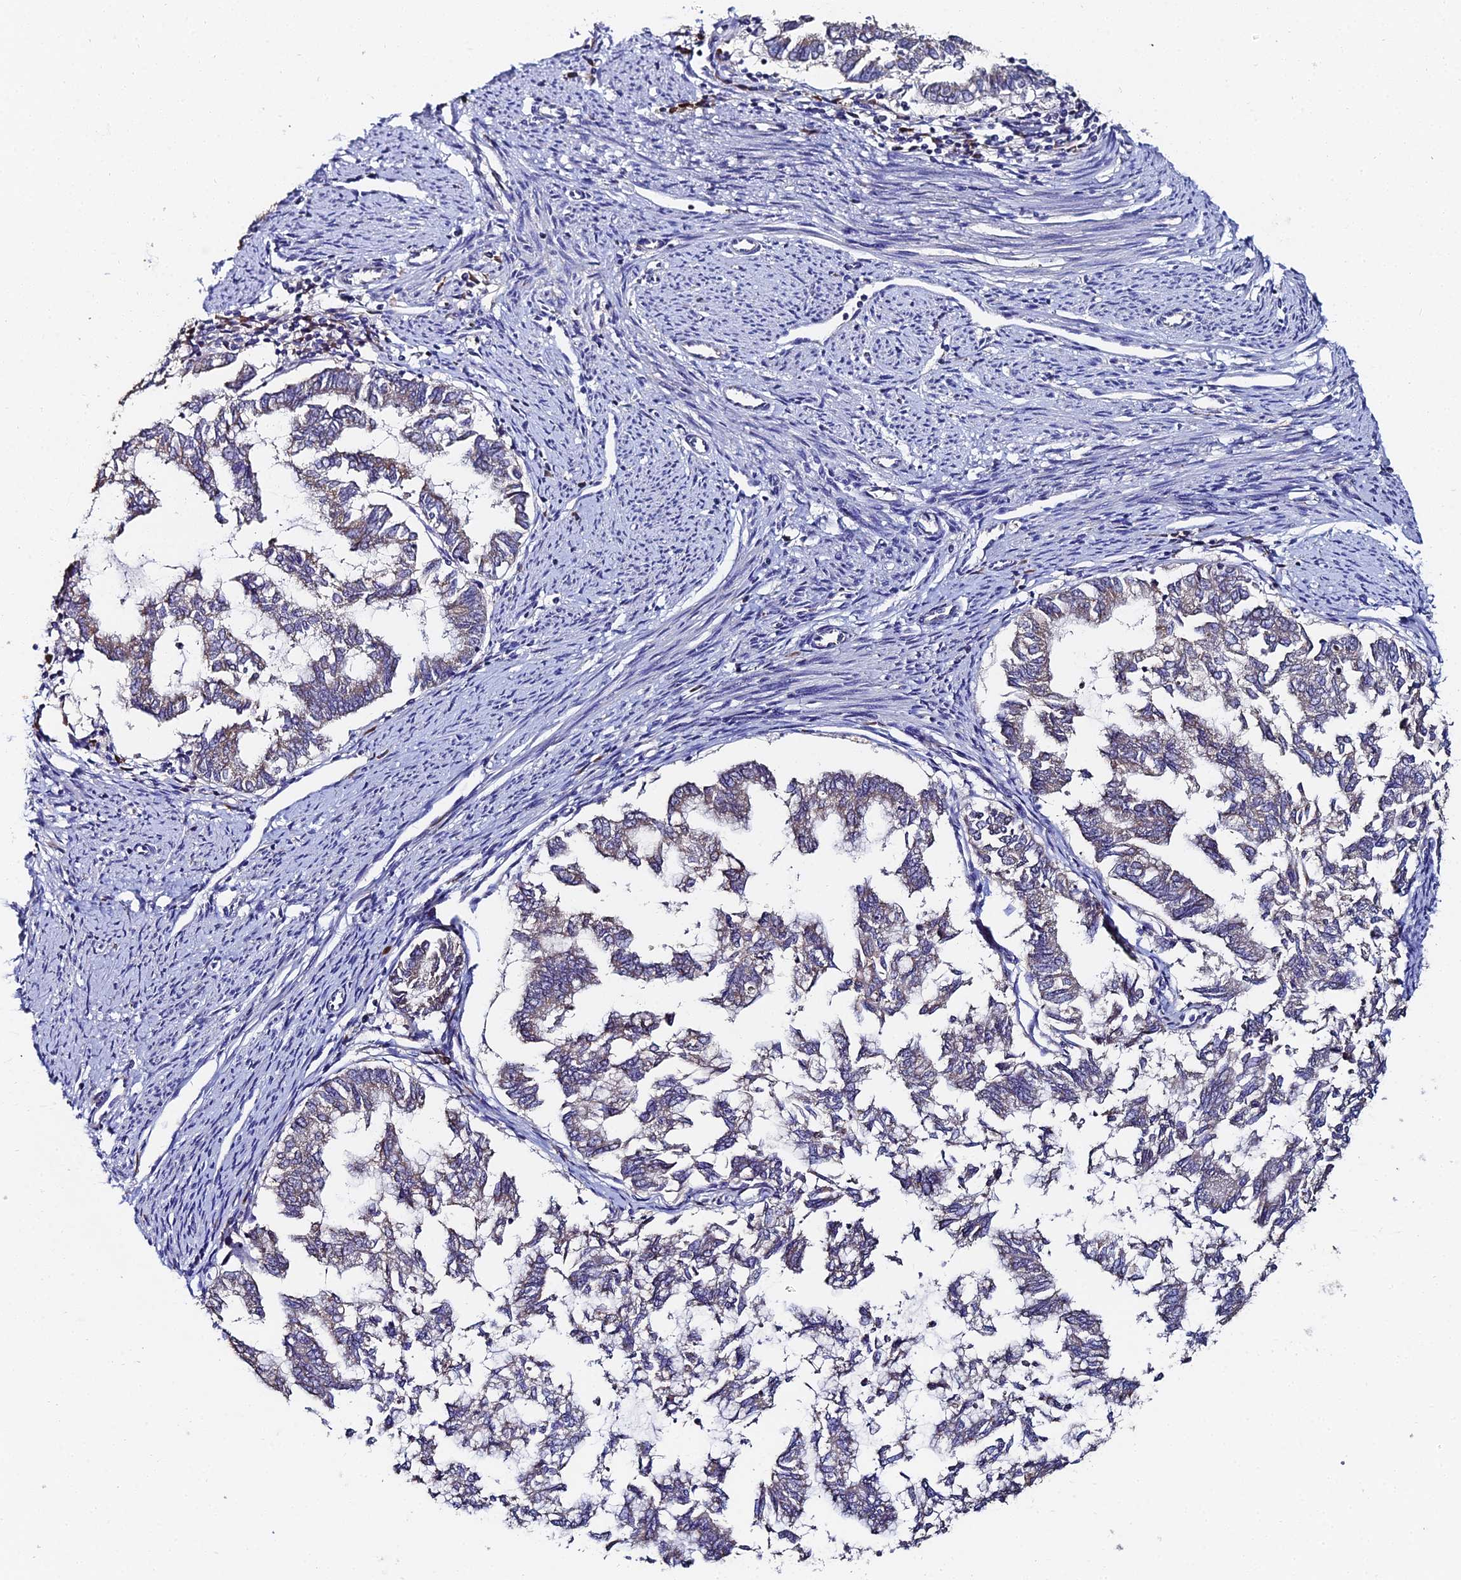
{"staining": {"intensity": "weak", "quantity": "25%-75%", "location": "cytoplasmic/membranous"}, "tissue": "endometrial cancer", "cell_type": "Tumor cells", "image_type": "cancer", "snomed": [{"axis": "morphology", "description": "Adenocarcinoma, NOS"}, {"axis": "topography", "description": "Endometrium"}], "caption": "The micrograph reveals staining of adenocarcinoma (endometrial), revealing weak cytoplasmic/membranous protein positivity (brown color) within tumor cells.", "gene": "UBE2L3", "patient": {"sex": "female", "age": 79}}